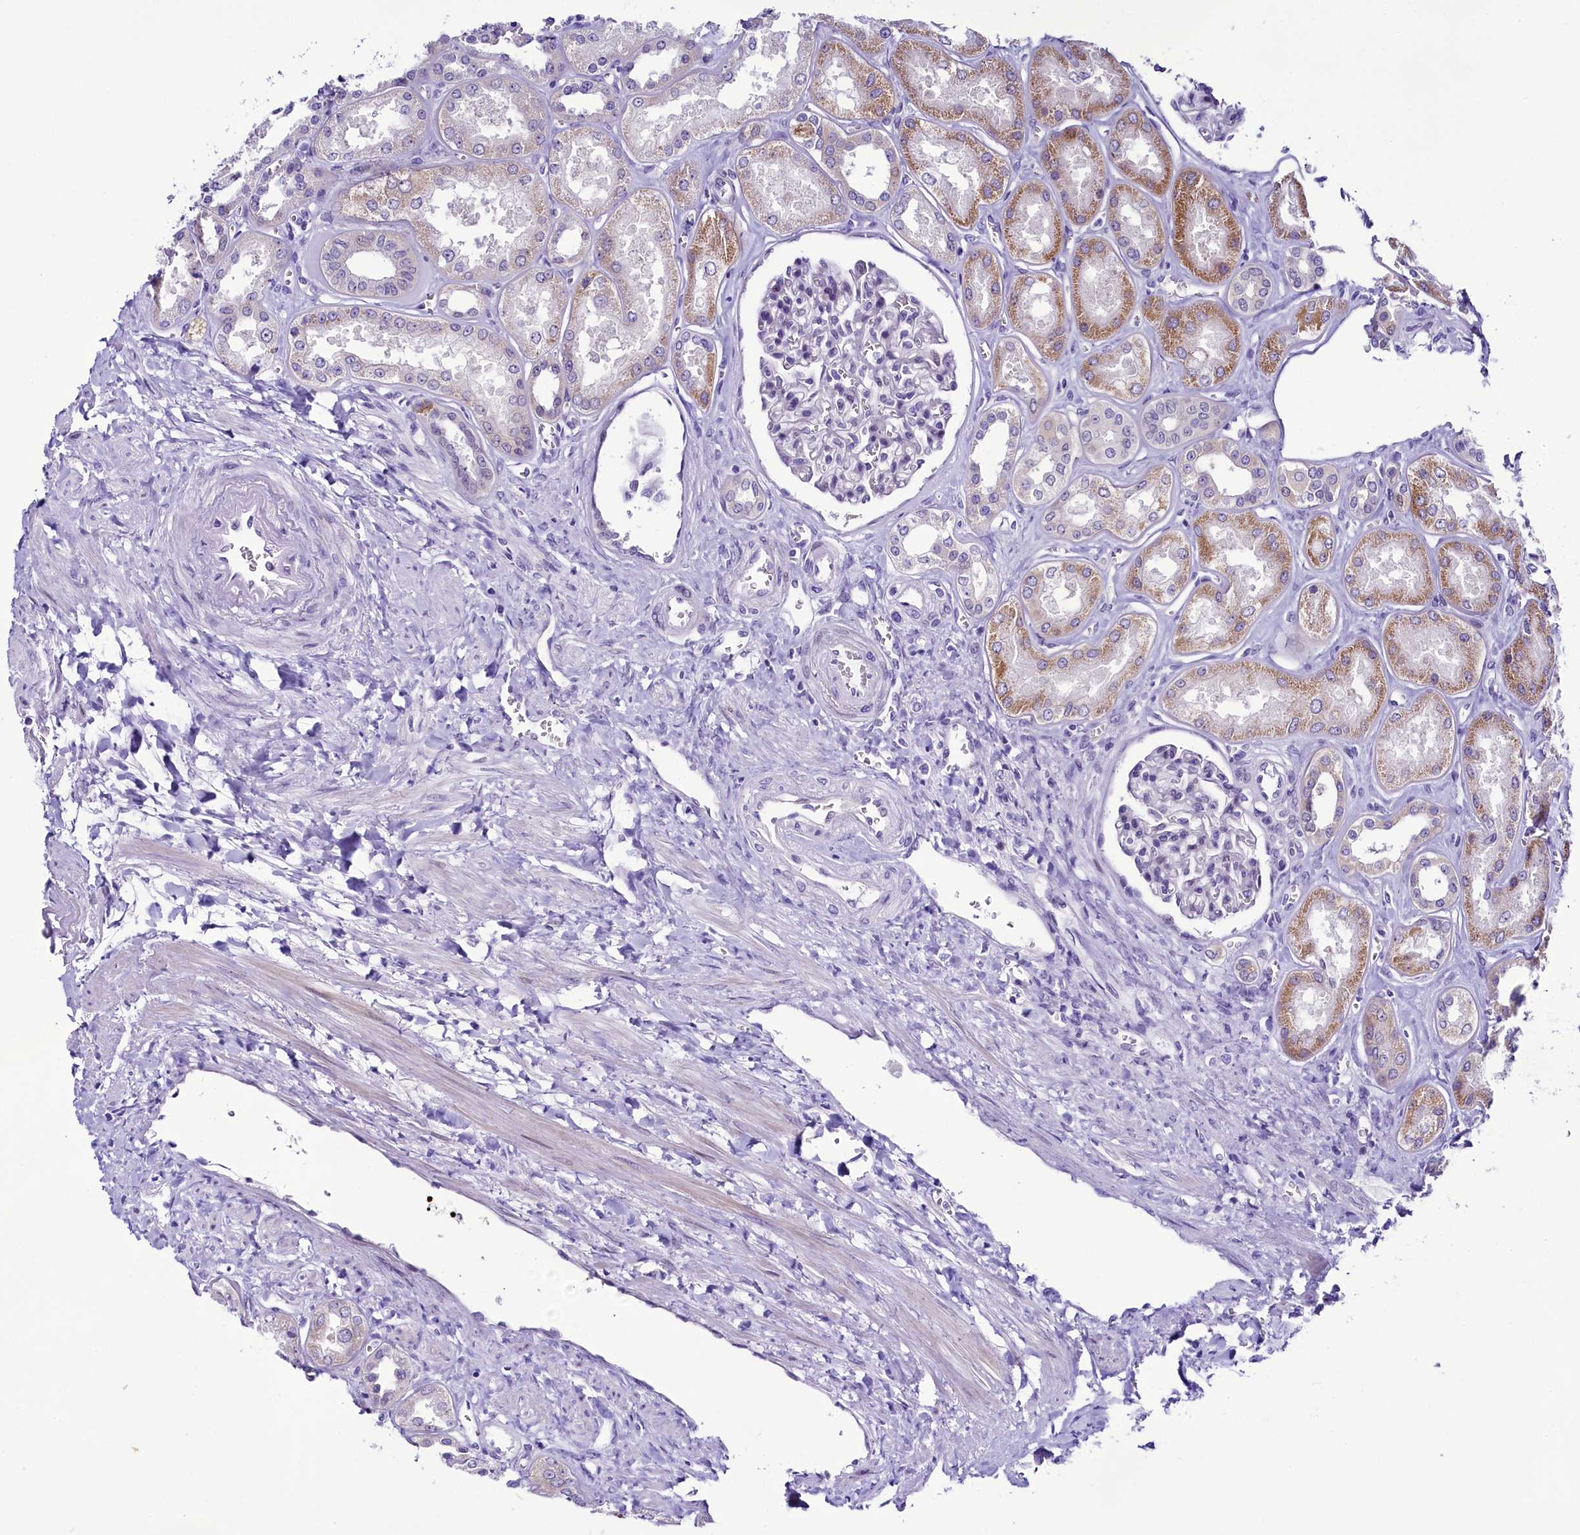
{"staining": {"intensity": "weak", "quantity": "<25%", "location": "nuclear"}, "tissue": "kidney", "cell_type": "Cells in glomeruli", "image_type": "normal", "snomed": [{"axis": "morphology", "description": "Normal tissue, NOS"}, {"axis": "morphology", "description": "Adenocarcinoma, NOS"}, {"axis": "topography", "description": "Kidney"}], "caption": "The IHC histopathology image has no significant positivity in cells in glomeruli of kidney. (DAB (3,3'-diaminobenzidine) immunohistochemistry (IHC), high magnification).", "gene": "CCDC106", "patient": {"sex": "female", "age": 68}}